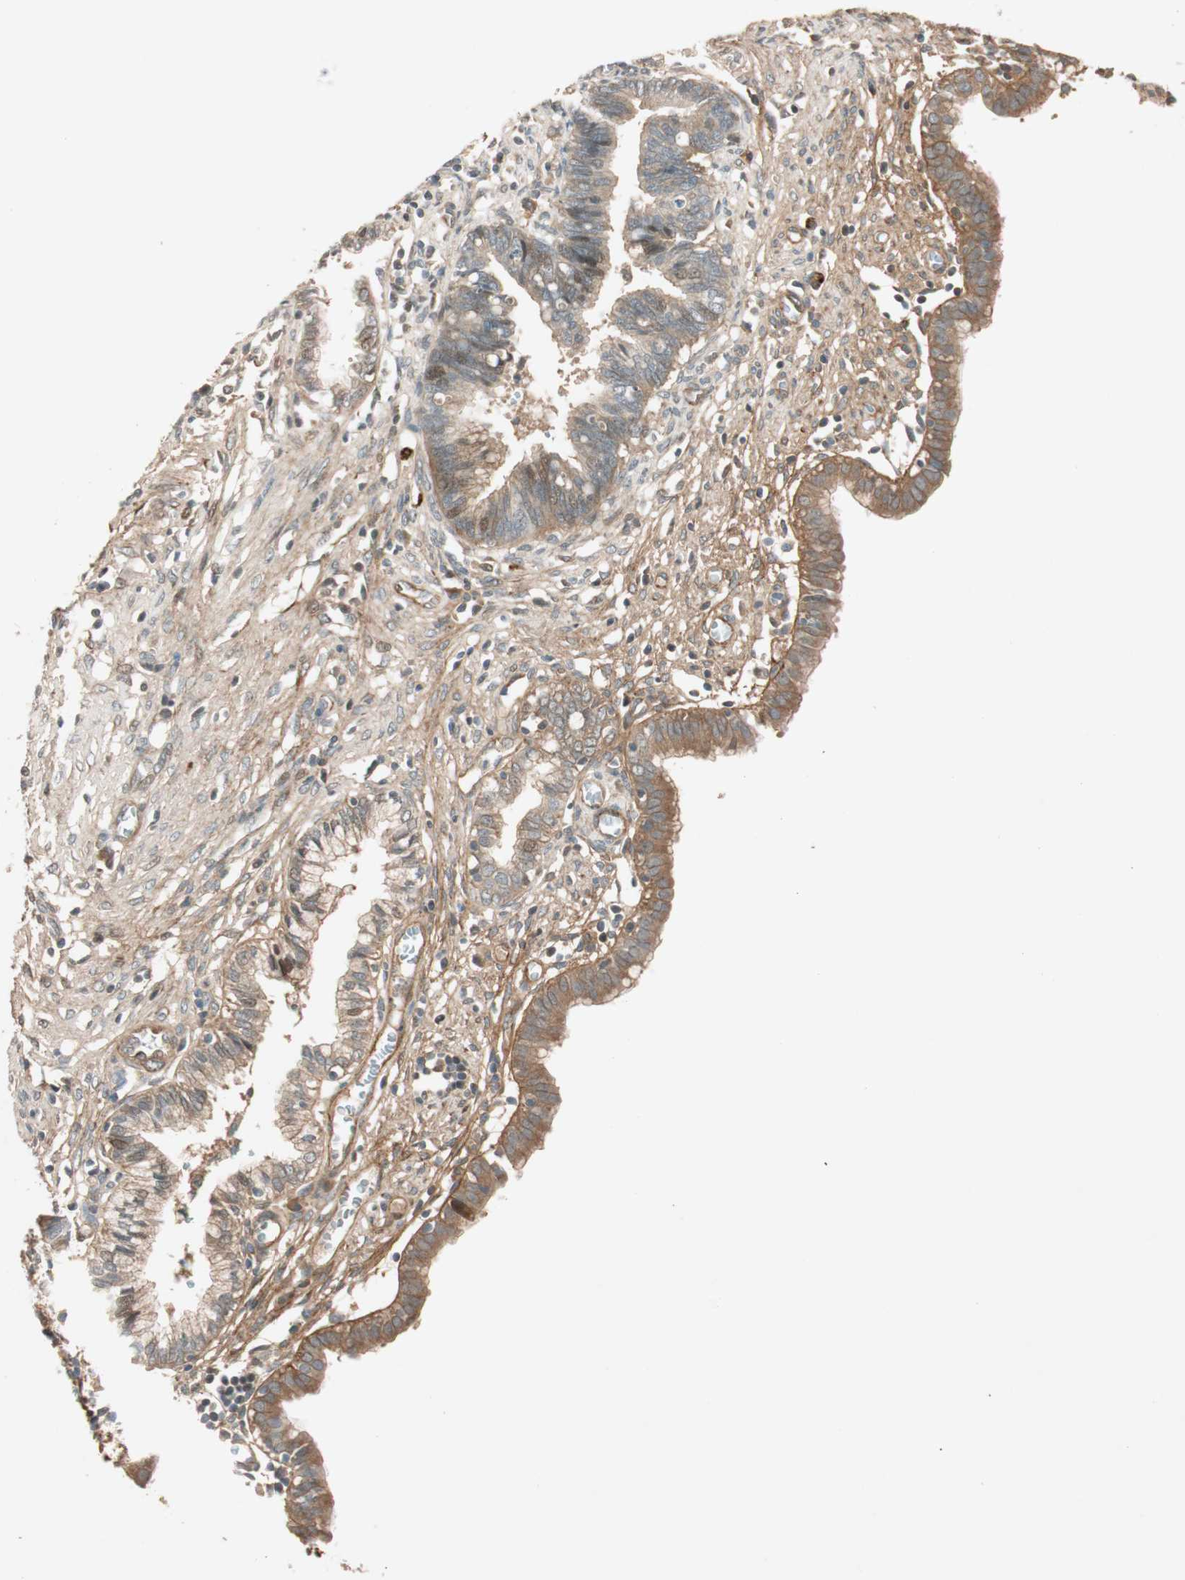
{"staining": {"intensity": "moderate", "quantity": "<25%", "location": "cytoplasmic/membranous"}, "tissue": "cervical cancer", "cell_type": "Tumor cells", "image_type": "cancer", "snomed": [{"axis": "morphology", "description": "Adenocarcinoma, NOS"}, {"axis": "topography", "description": "Cervix"}], "caption": "A brown stain labels moderate cytoplasmic/membranous expression of a protein in cervical cancer (adenocarcinoma) tumor cells.", "gene": "EPHA6", "patient": {"sex": "female", "age": 44}}